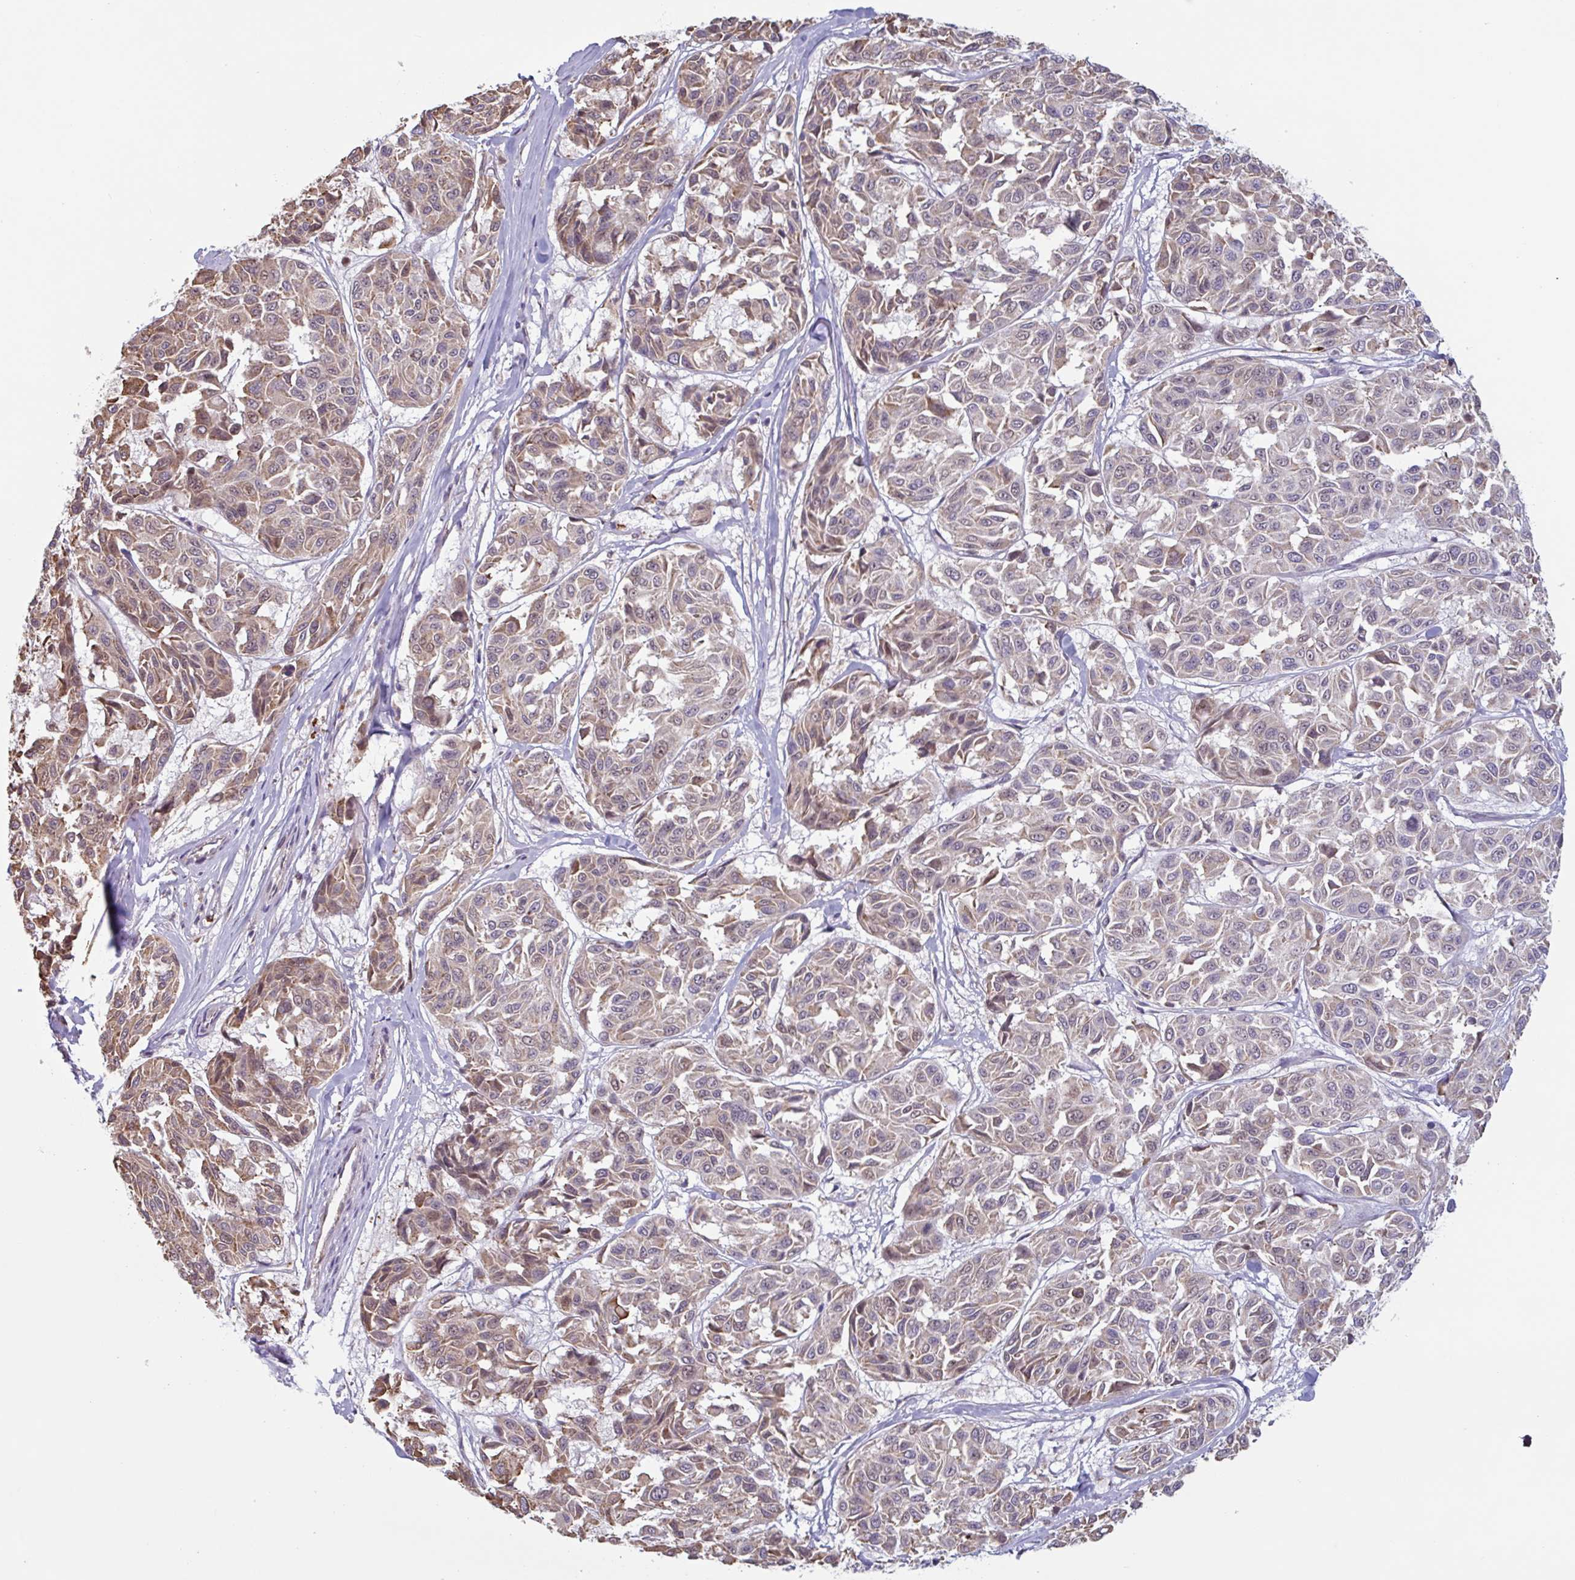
{"staining": {"intensity": "weak", "quantity": "25%-75%", "location": "cytoplasmic/membranous"}, "tissue": "melanoma", "cell_type": "Tumor cells", "image_type": "cancer", "snomed": [{"axis": "morphology", "description": "Malignant melanoma, NOS"}, {"axis": "topography", "description": "Skin"}], "caption": "Tumor cells show low levels of weak cytoplasmic/membranous positivity in about 25%-75% of cells in human malignant melanoma.", "gene": "TAF1D", "patient": {"sex": "female", "age": 66}}